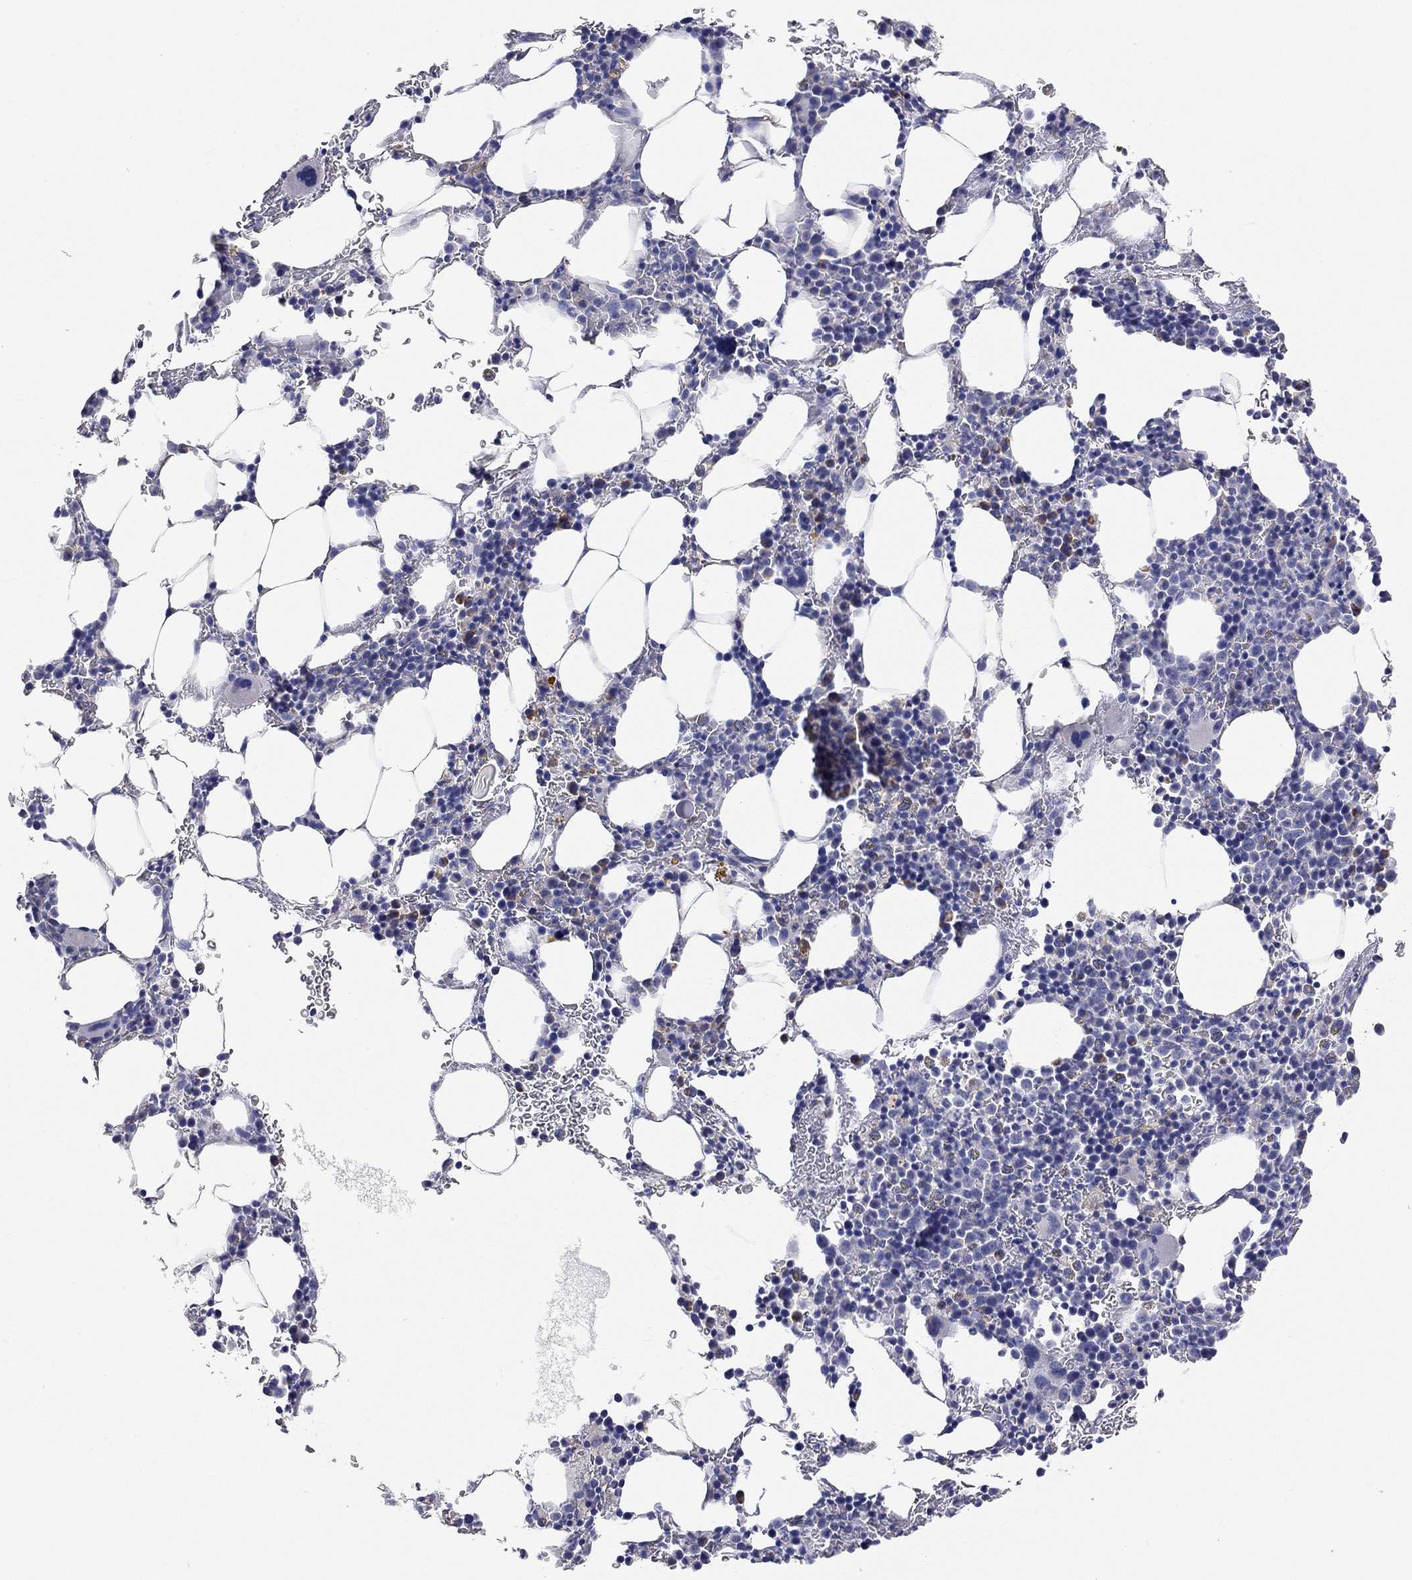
{"staining": {"intensity": "weak", "quantity": "<25%", "location": "cytoplasmic/membranous"}, "tissue": "bone marrow", "cell_type": "Hematopoietic cells", "image_type": "normal", "snomed": [{"axis": "morphology", "description": "Normal tissue, NOS"}, {"axis": "topography", "description": "Bone marrow"}], "caption": "A photomicrograph of bone marrow stained for a protein demonstrates no brown staining in hematopoietic cells.", "gene": "RCAN1", "patient": {"sex": "male", "age": 77}}